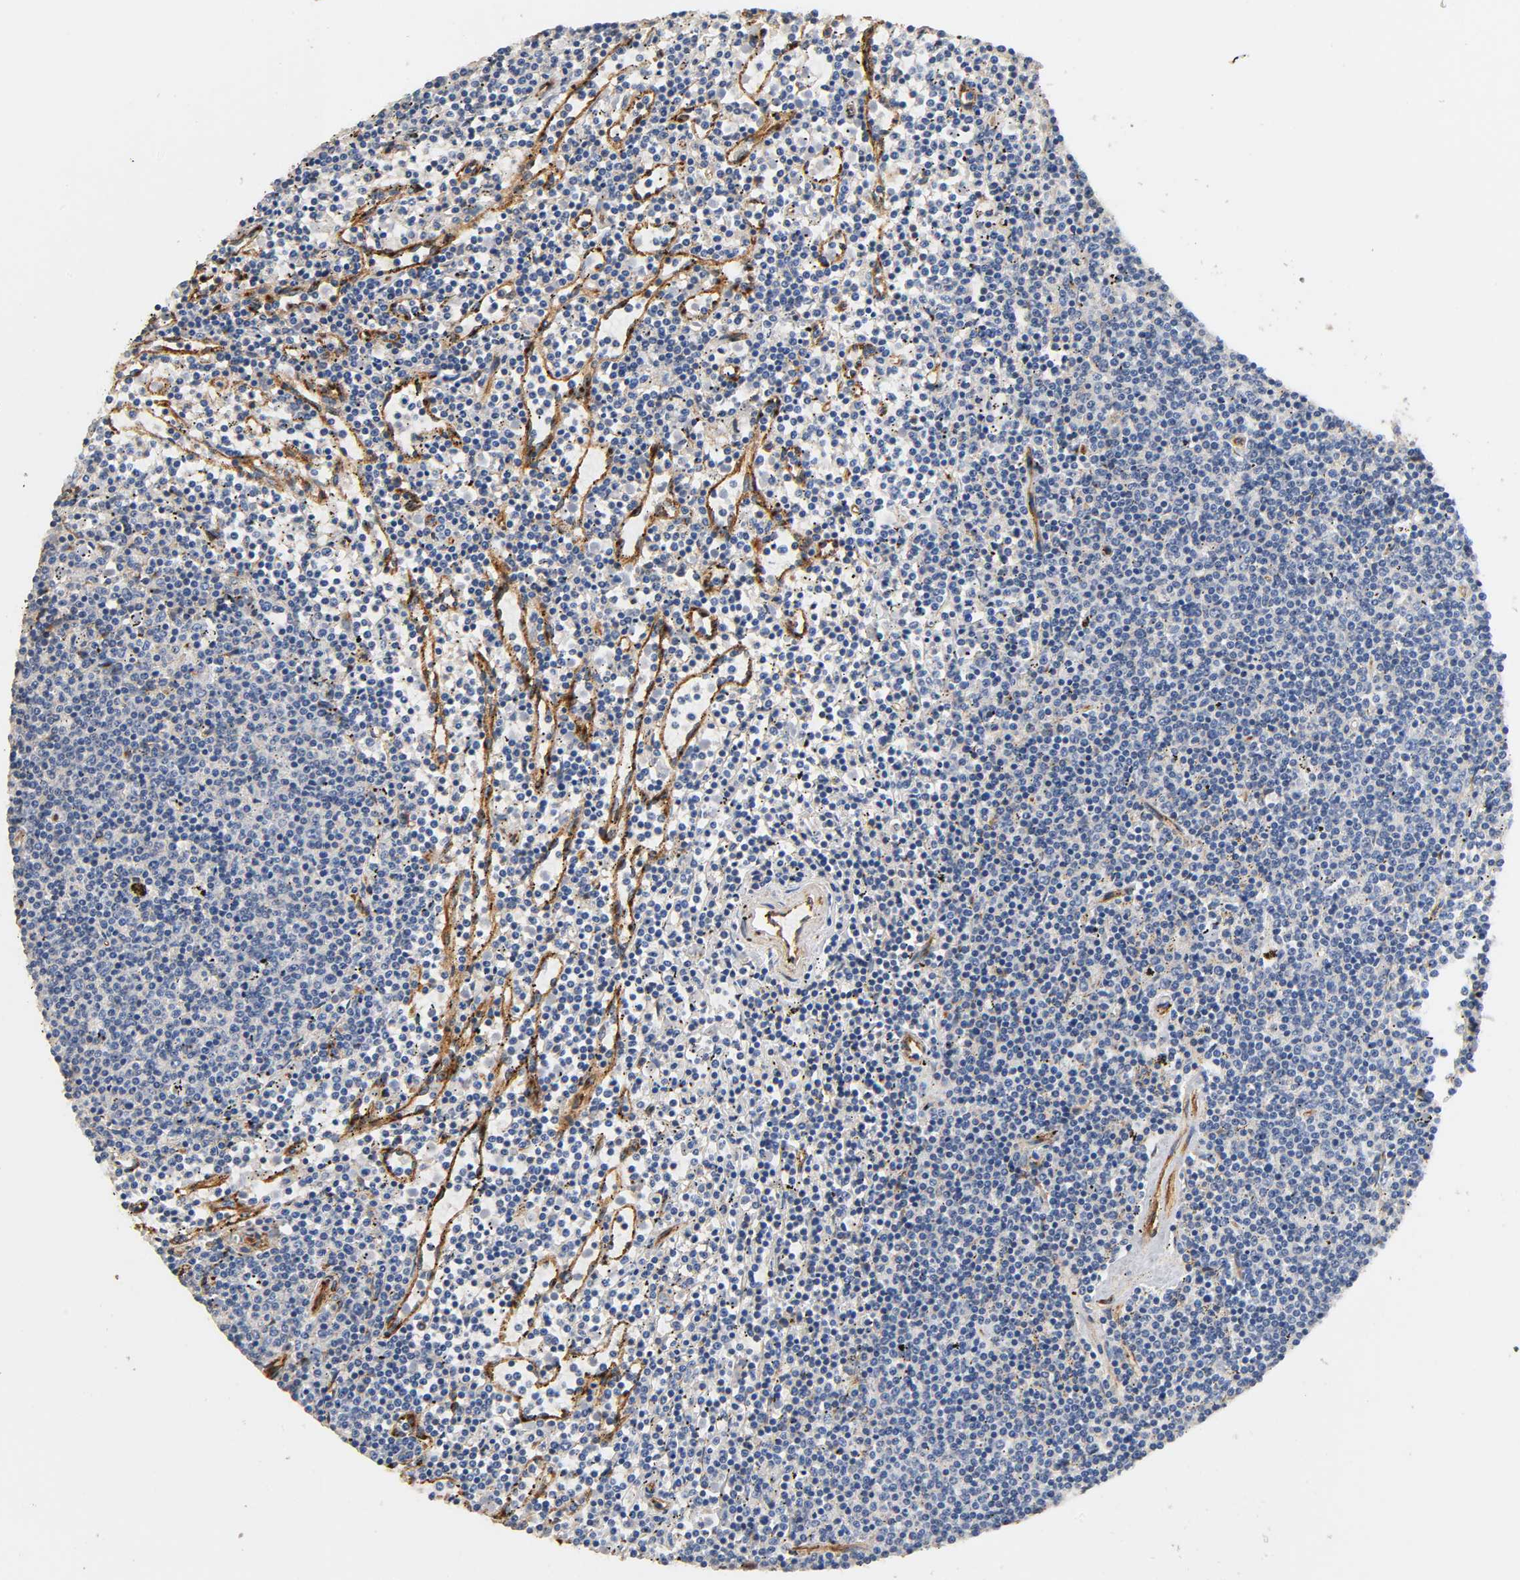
{"staining": {"intensity": "negative", "quantity": "none", "location": "none"}, "tissue": "lymphoma", "cell_type": "Tumor cells", "image_type": "cancer", "snomed": [{"axis": "morphology", "description": "Malignant lymphoma, non-Hodgkin's type, Low grade"}, {"axis": "topography", "description": "Spleen"}], "caption": "Tumor cells are negative for protein expression in human low-grade malignant lymphoma, non-Hodgkin's type.", "gene": "IFITM3", "patient": {"sex": "female", "age": 50}}